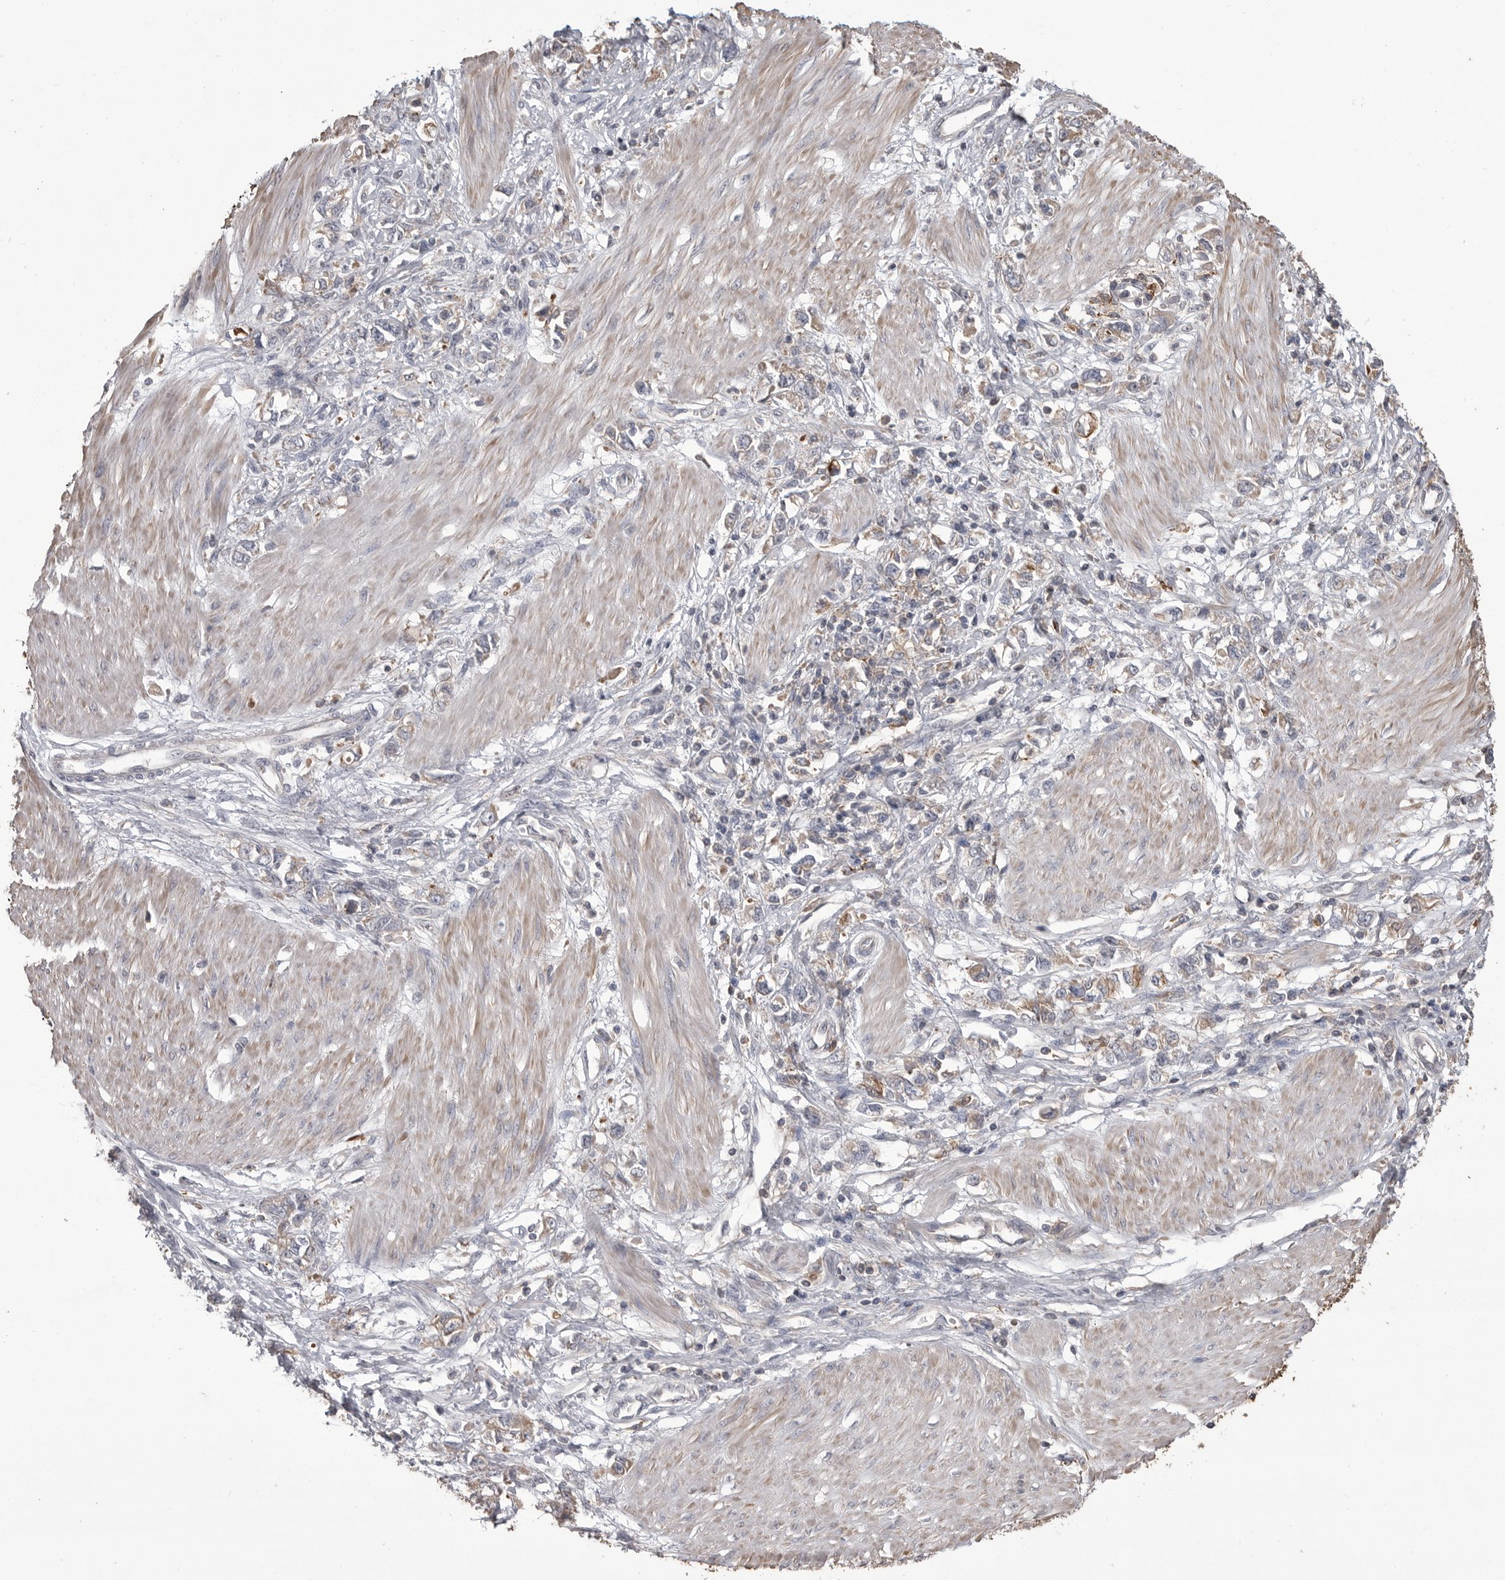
{"staining": {"intensity": "moderate", "quantity": "25%-75%", "location": "cytoplasmic/membranous"}, "tissue": "stomach cancer", "cell_type": "Tumor cells", "image_type": "cancer", "snomed": [{"axis": "morphology", "description": "Adenocarcinoma, NOS"}, {"axis": "topography", "description": "Stomach"}], "caption": "Protein staining by immunohistochemistry (IHC) reveals moderate cytoplasmic/membranous staining in approximately 25%-75% of tumor cells in stomach adenocarcinoma.", "gene": "CMTM6", "patient": {"sex": "female", "age": 76}}